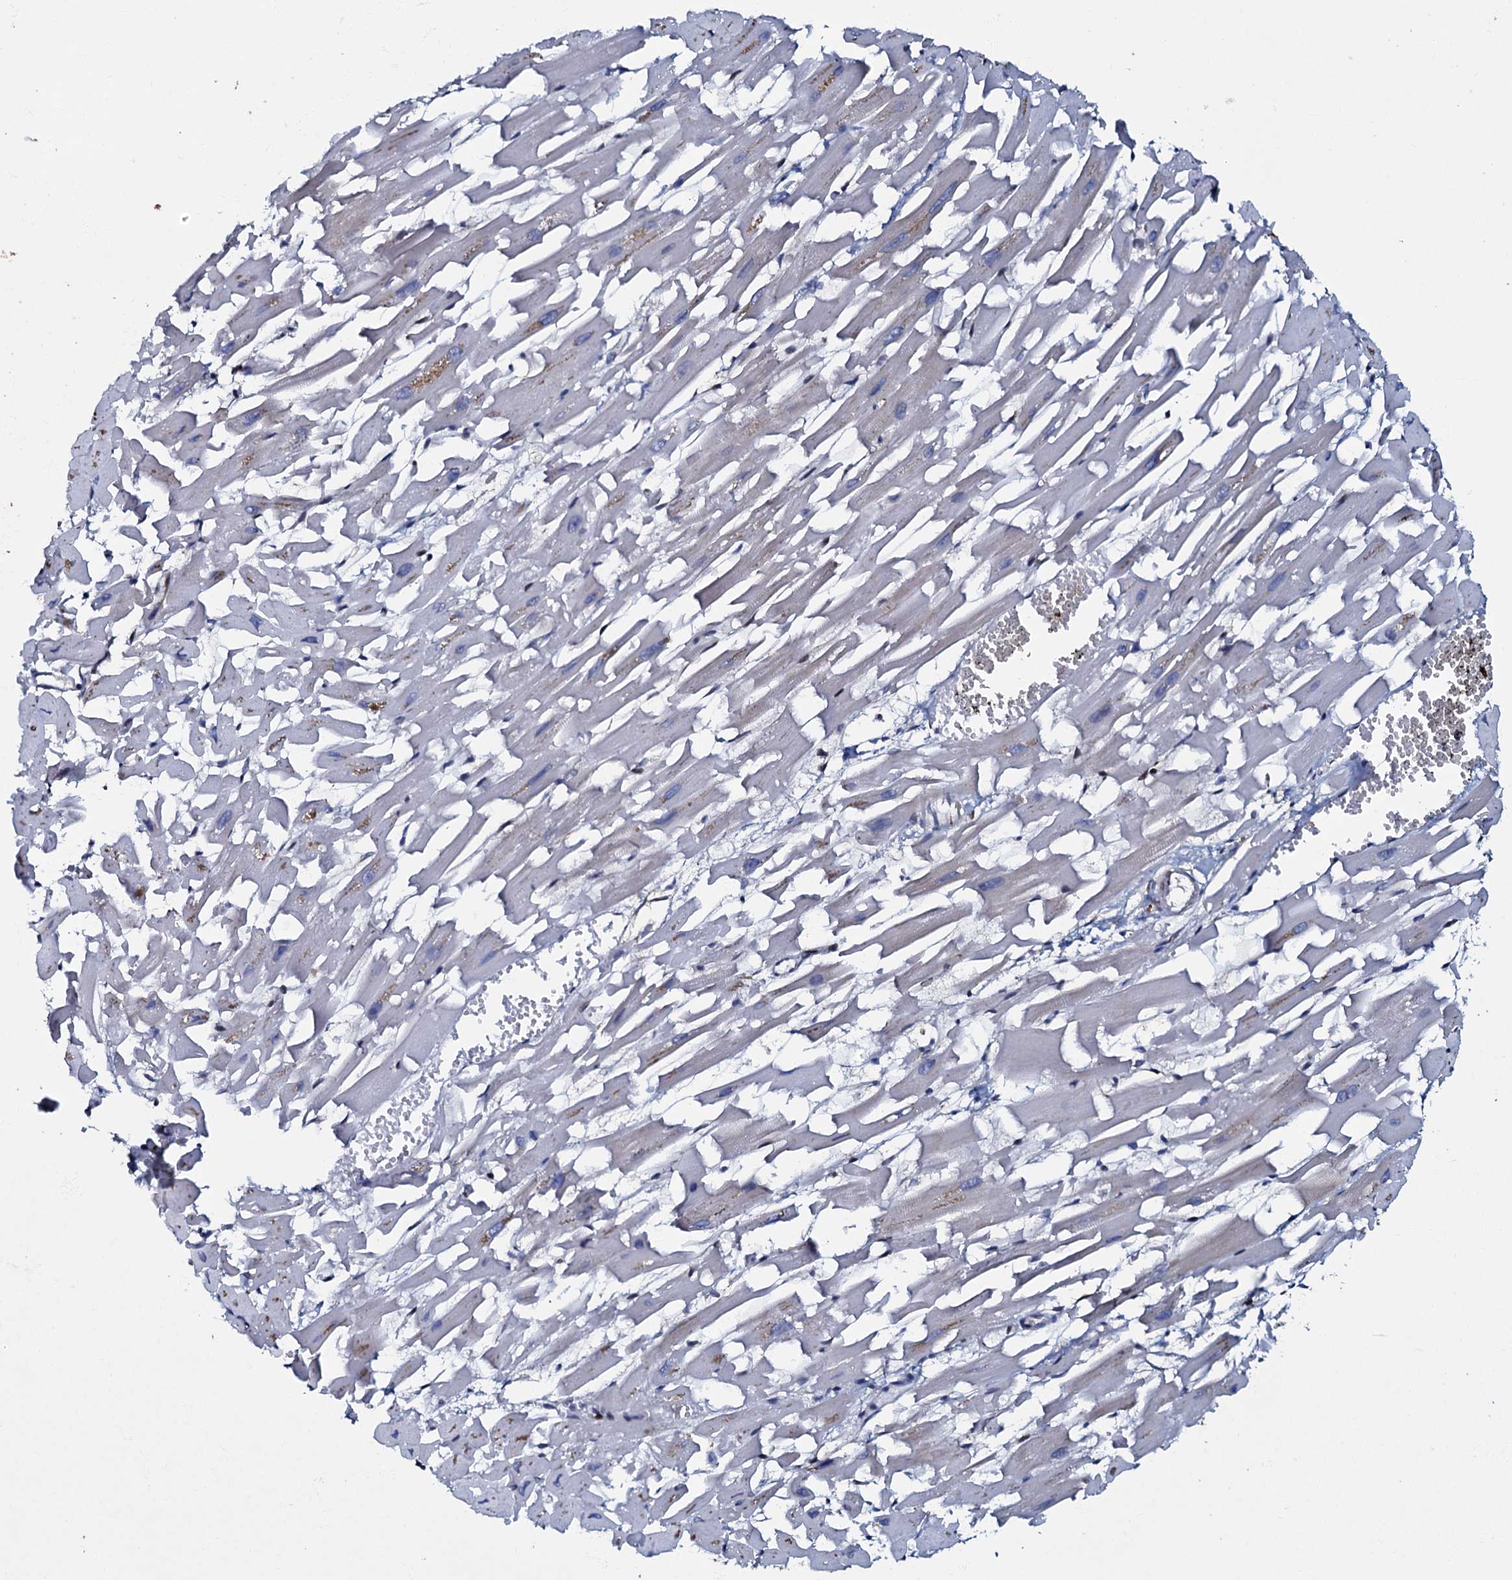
{"staining": {"intensity": "moderate", "quantity": "<25%", "location": "cytoplasmic/membranous,nuclear"}, "tissue": "heart muscle", "cell_type": "Cardiomyocytes", "image_type": "normal", "snomed": [{"axis": "morphology", "description": "Normal tissue, NOS"}, {"axis": "topography", "description": "Heart"}], "caption": "Heart muscle stained with a brown dye exhibits moderate cytoplasmic/membranous,nuclear positive positivity in about <25% of cardiomyocytes.", "gene": "OSBP", "patient": {"sex": "female", "age": 64}}